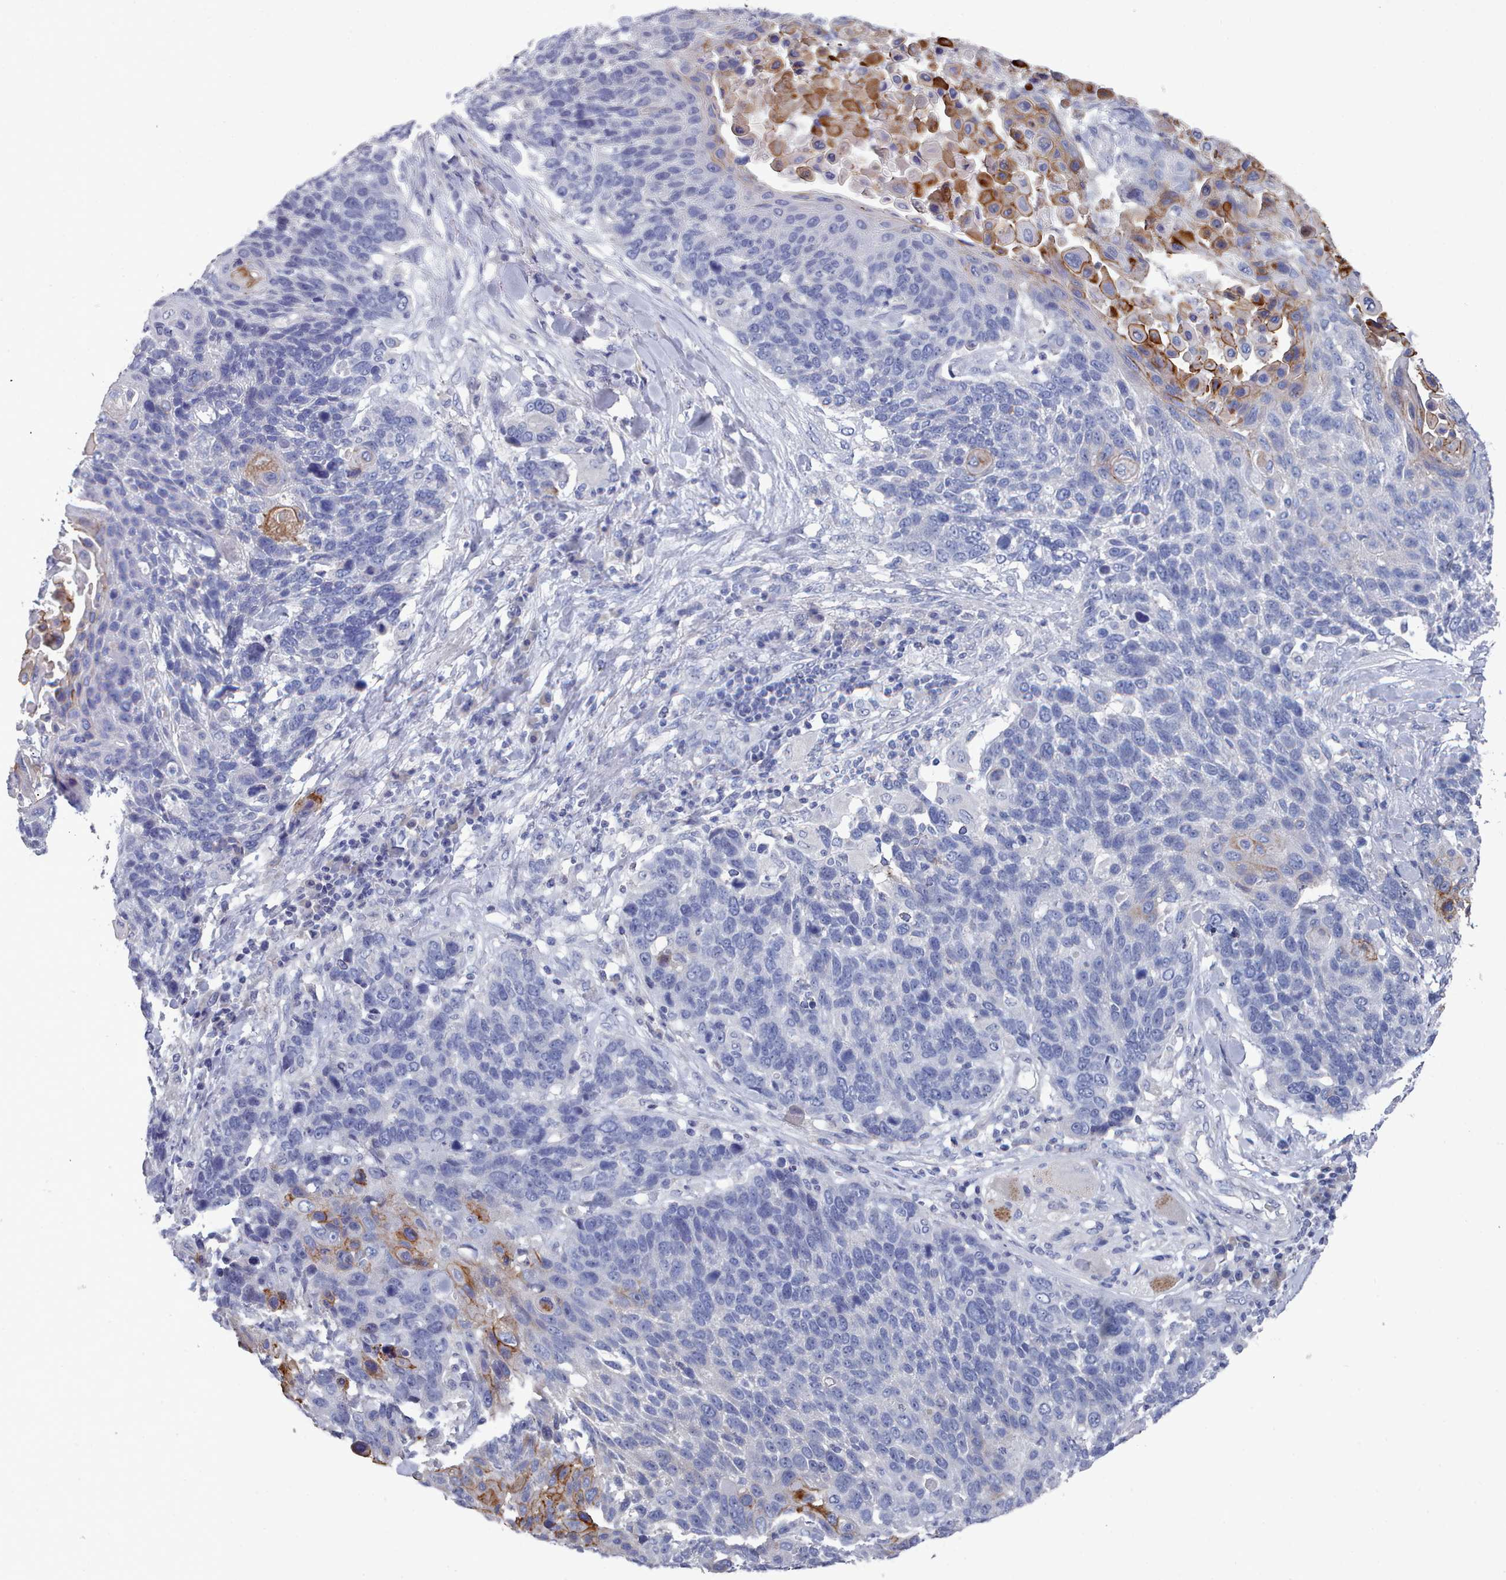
{"staining": {"intensity": "moderate", "quantity": "<25%", "location": "cytoplasmic/membranous"}, "tissue": "lung cancer", "cell_type": "Tumor cells", "image_type": "cancer", "snomed": [{"axis": "morphology", "description": "Squamous cell carcinoma, NOS"}, {"axis": "topography", "description": "Lung"}], "caption": "A brown stain highlights moderate cytoplasmic/membranous expression of a protein in human lung cancer tumor cells.", "gene": "ACAD11", "patient": {"sex": "male", "age": 66}}